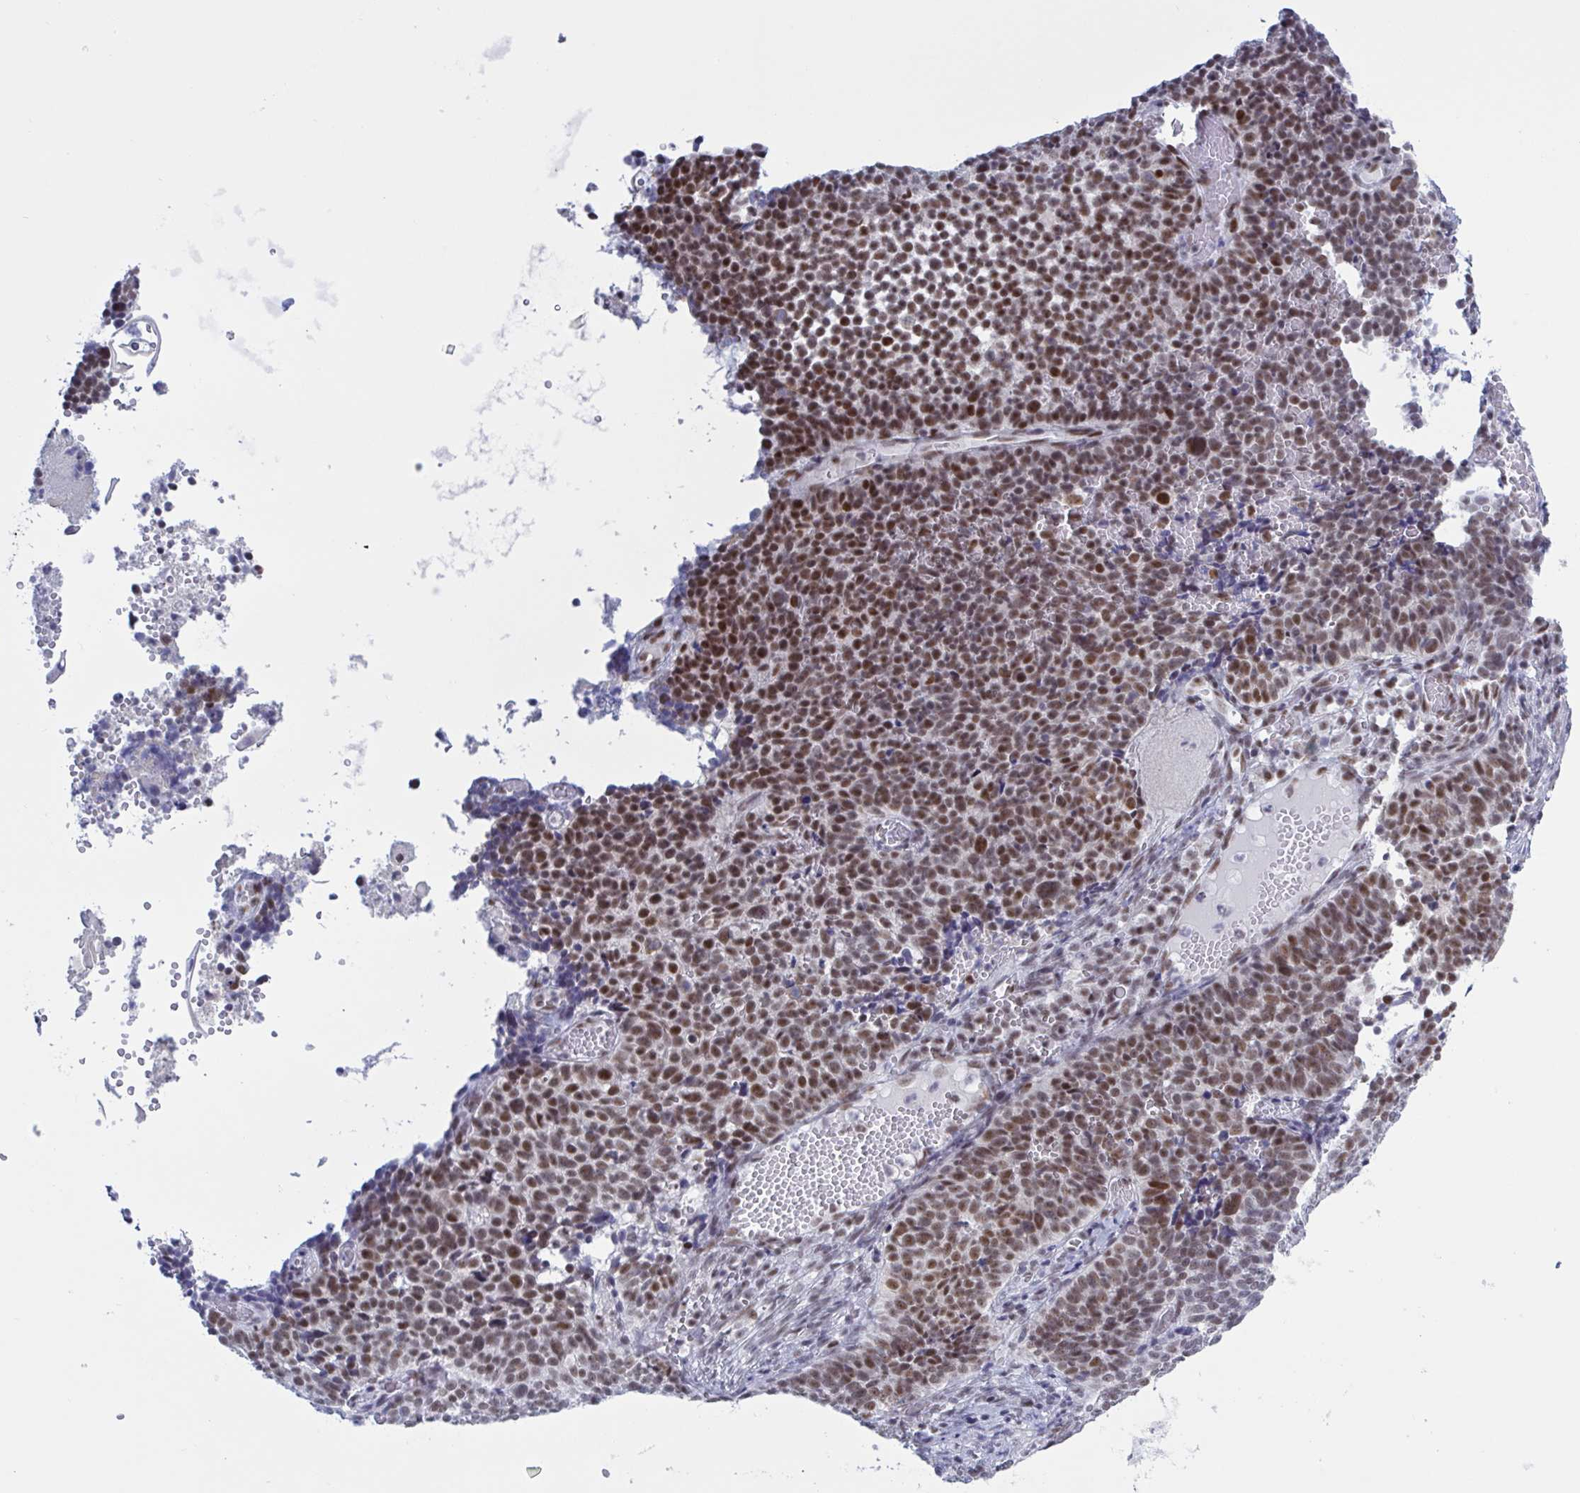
{"staining": {"intensity": "moderate", "quantity": ">75%", "location": "nuclear"}, "tissue": "cervical cancer", "cell_type": "Tumor cells", "image_type": "cancer", "snomed": [{"axis": "morphology", "description": "Normal tissue, NOS"}, {"axis": "morphology", "description": "Squamous cell carcinoma, NOS"}, {"axis": "topography", "description": "Cervix"}], "caption": "Human cervical cancer stained with a protein marker displays moderate staining in tumor cells.", "gene": "PPP1R10", "patient": {"sex": "female", "age": 39}}